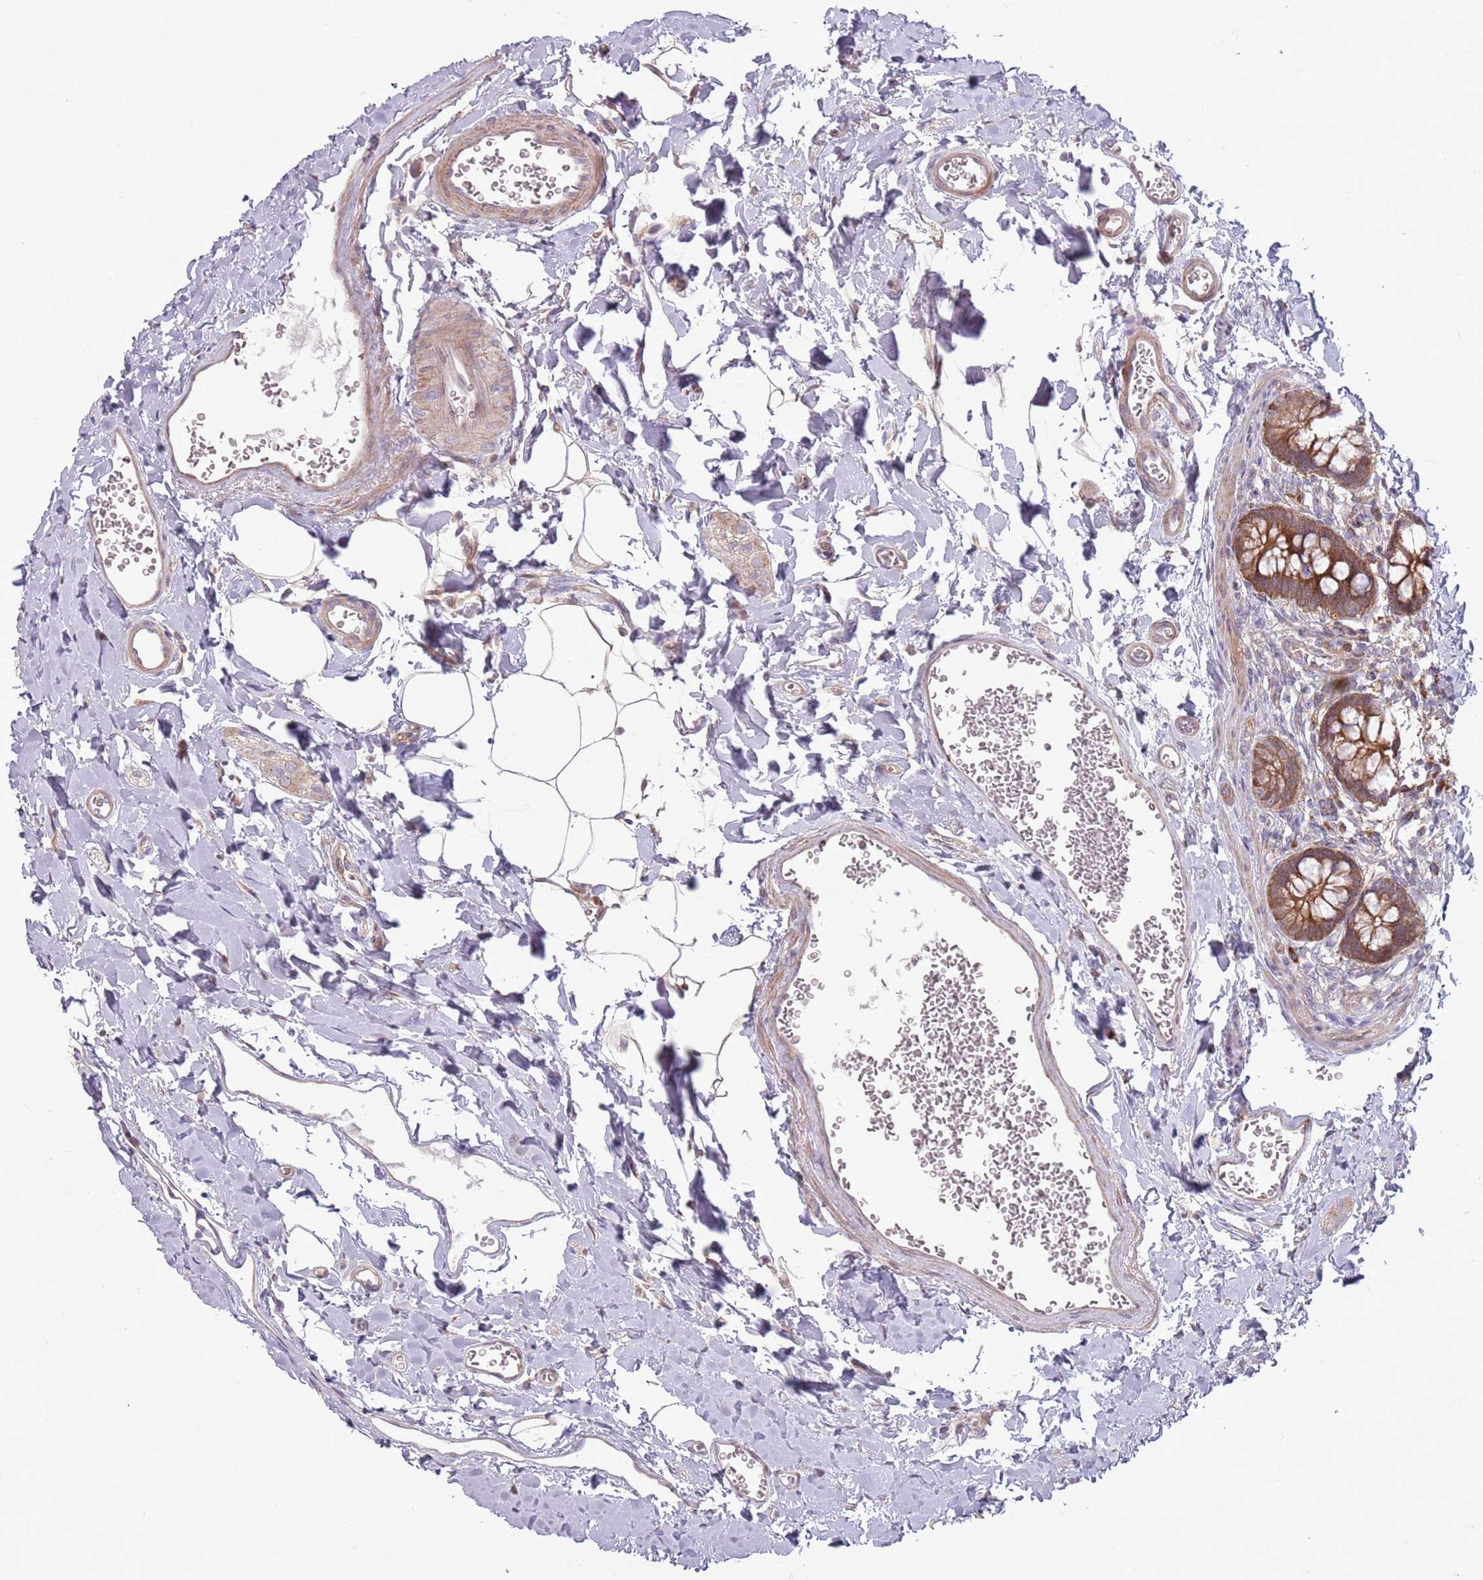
{"staining": {"intensity": "strong", "quantity": ">75%", "location": "cytoplasmic/membranous"}, "tissue": "small intestine", "cell_type": "Glandular cells", "image_type": "normal", "snomed": [{"axis": "morphology", "description": "Normal tissue, NOS"}, {"axis": "topography", "description": "Small intestine"}], "caption": "Immunohistochemistry (DAB) staining of benign human small intestine reveals strong cytoplasmic/membranous protein staining in about >75% of glandular cells.", "gene": "CCDC150", "patient": {"sex": "male", "age": 52}}